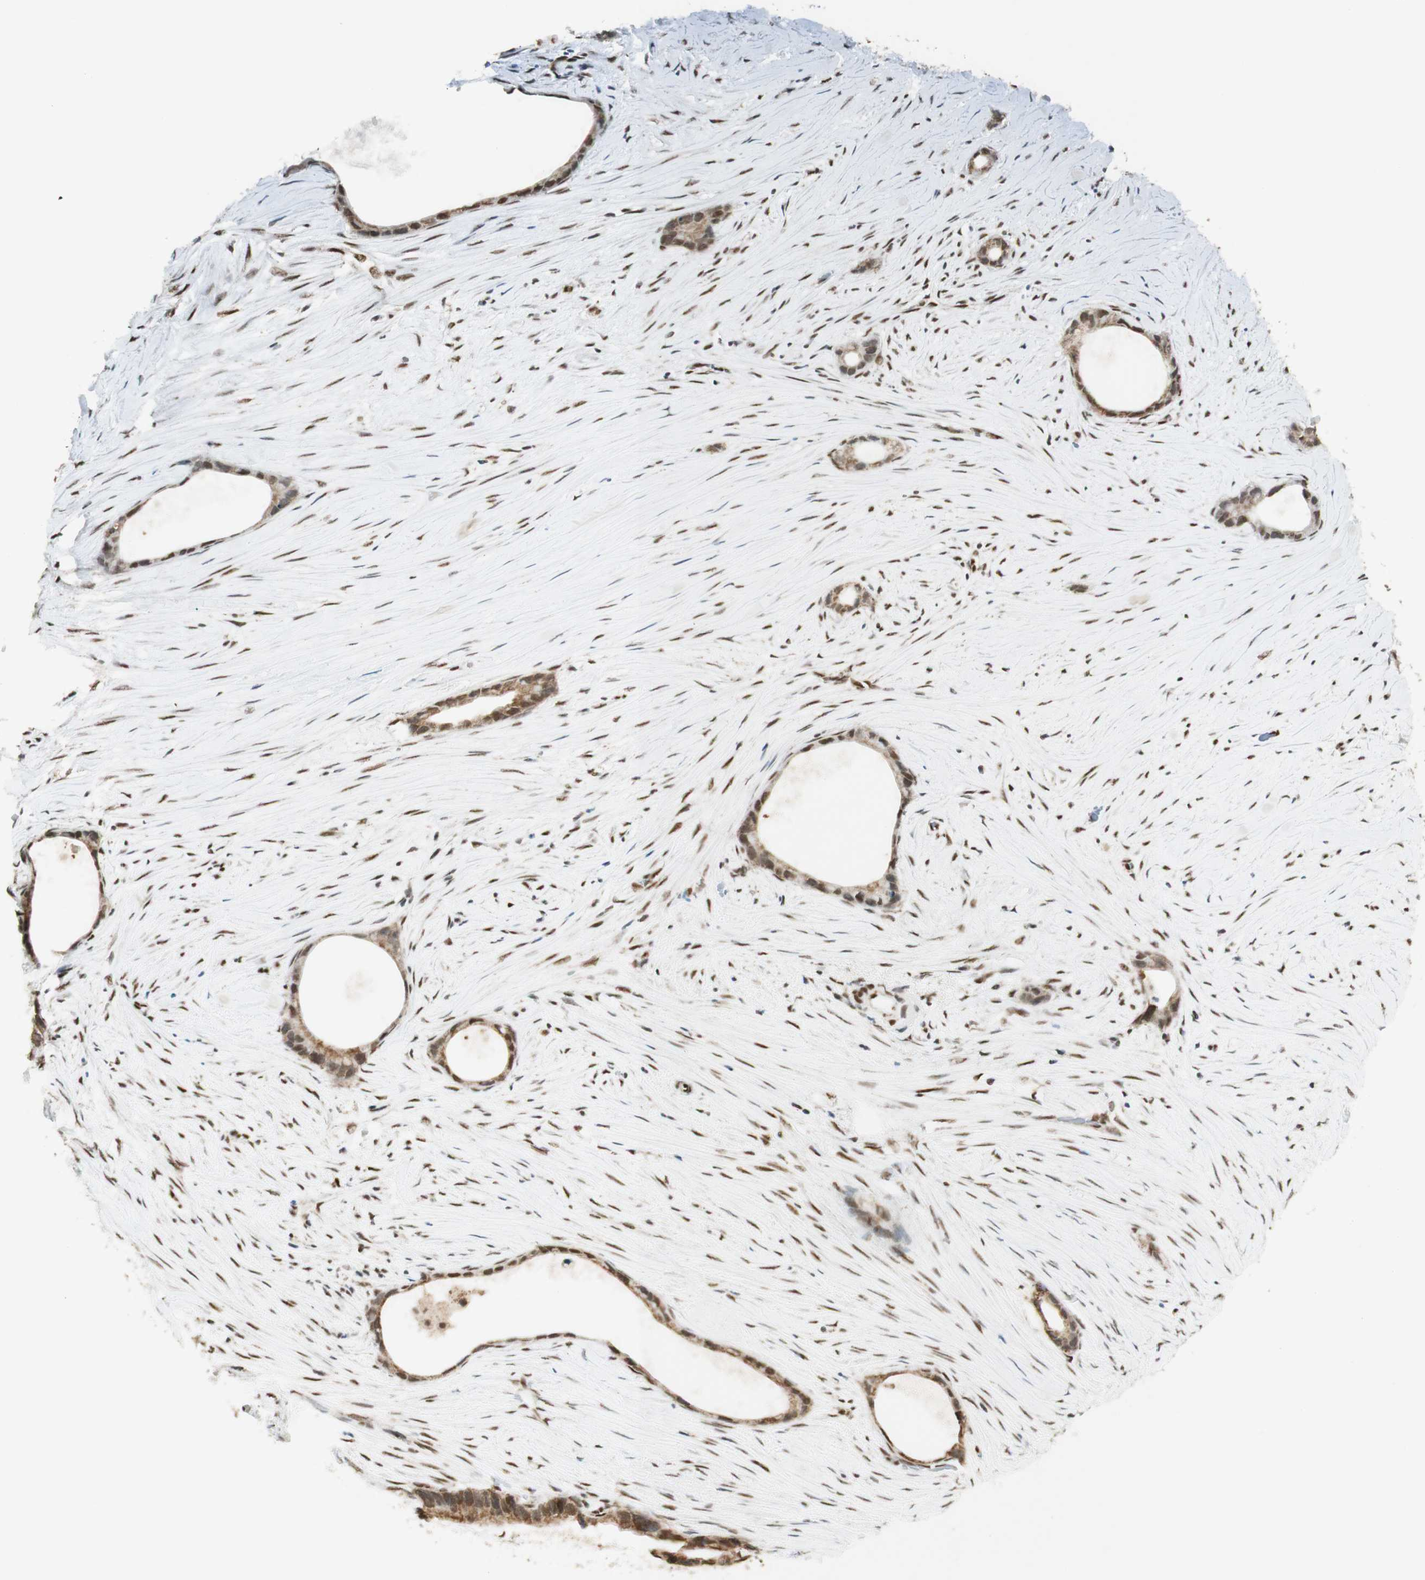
{"staining": {"intensity": "moderate", "quantity": ">75%", "location": "cytoplasmic/membranous,nuclear"}, "tissue": "liver cancer", "cell_type": "Tumor cells", "image_type": "cancer", "snomed": [{"axis": "morphology", "description": "Cholangiocarcinoma"}, {"axis": "topography", "description": "Liver"}], "caption": "Approximately >75% of tumor cells in cholangiocarcinoma (liver) display moderate cytoplasmic/membranous and nuclear protein expression as visualized by brown immunohistochemical staining.", "gene": "ZNF782", "patient": {"sex": "female", "age": 55}}